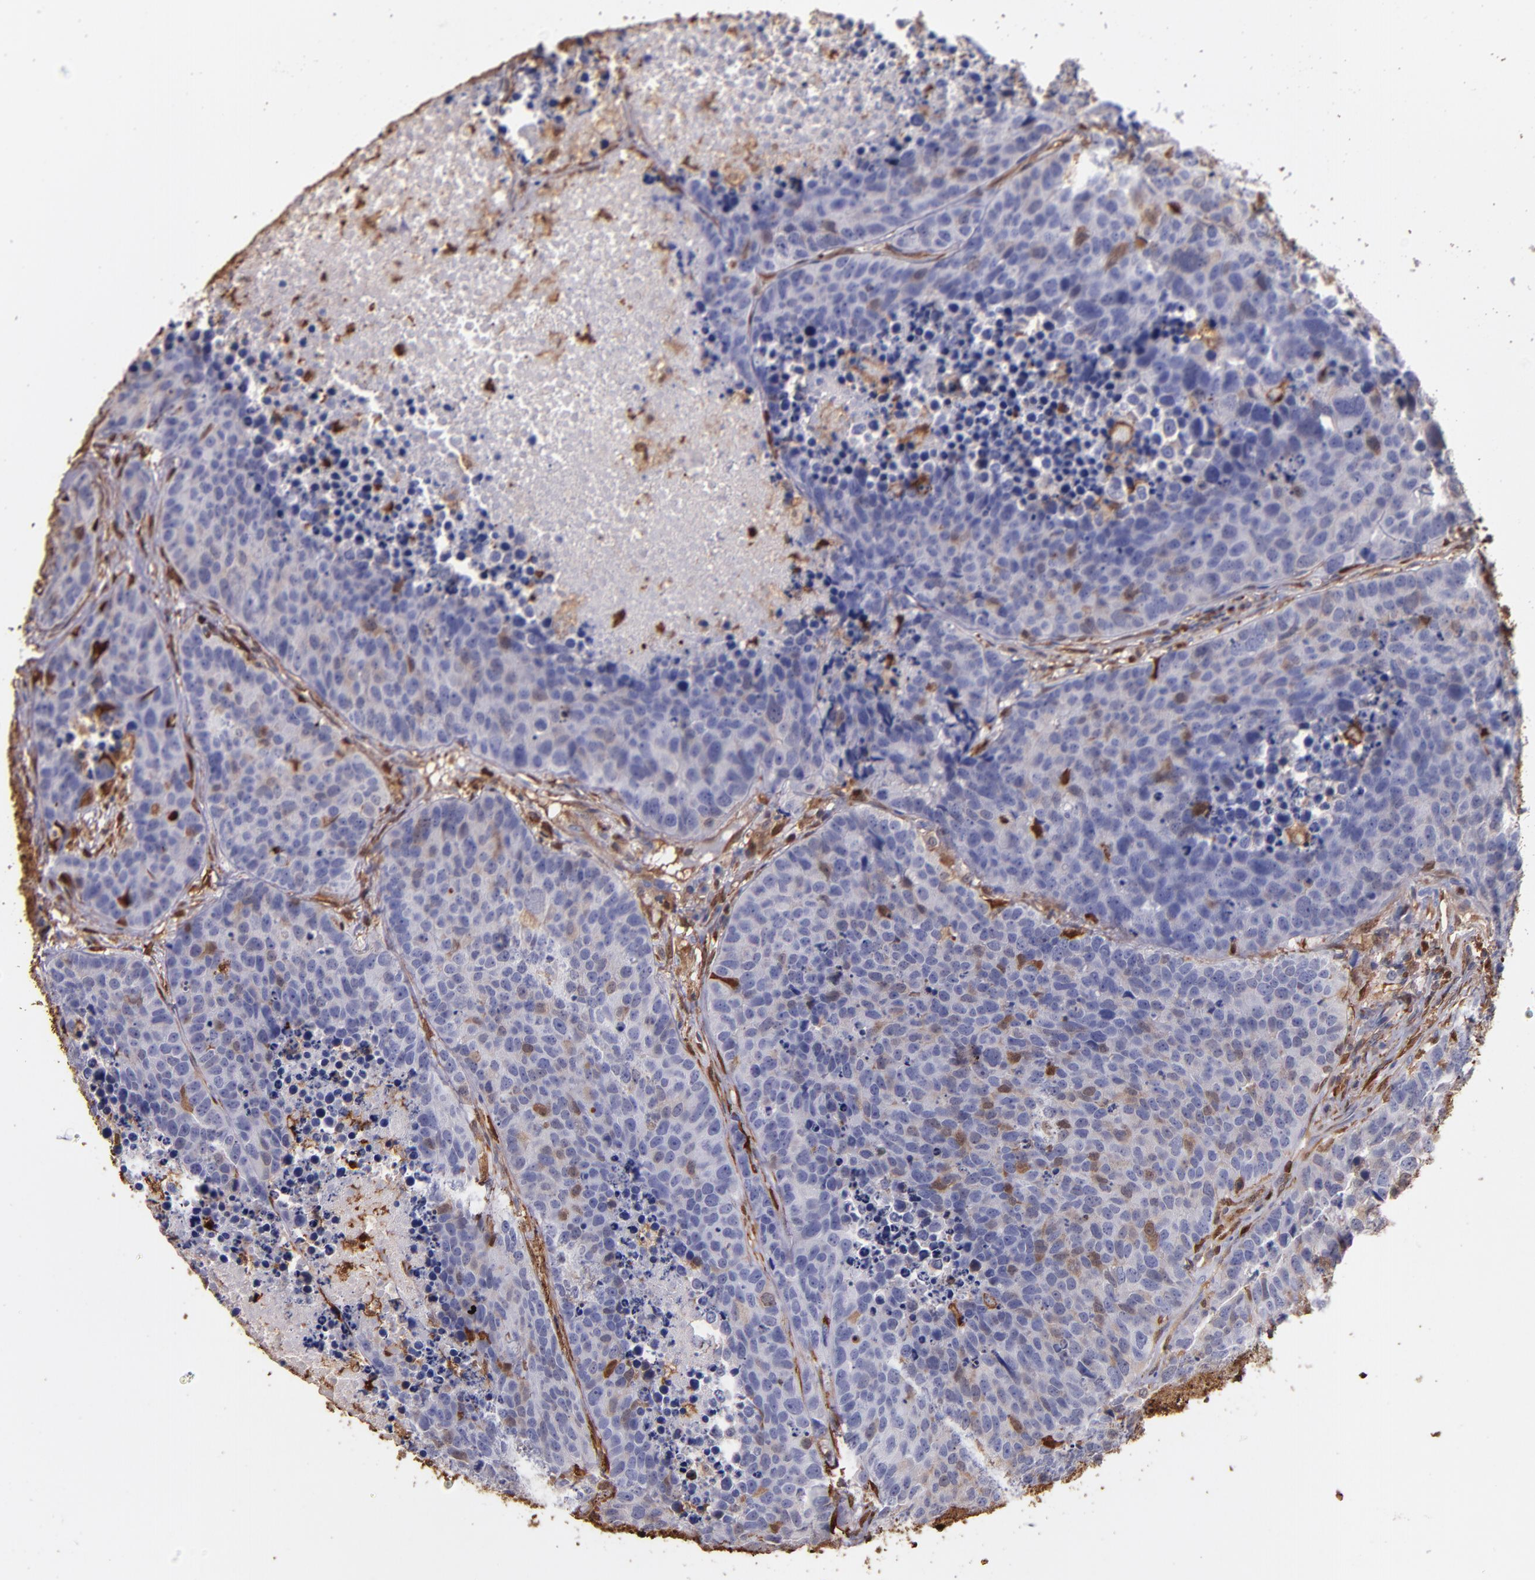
{"staining": {"intensity": "moderate", "quantity": "<25%", "location": "cytoplasmic/membranous"}, "tissue": "carcinoid", "cell_type": "Tumor cells", "image_type": "cancer", "snomed": [{"axis": "morphology", "description": "Carcinoid, malignant, NOS"}, {"axis": "topography", "description": "Lung"}], "caption": "Immunohistochemistry (IHC) (DAB) staining of human carcinoid reveals moderate cytoplasmic/membranous protein positivity in approximately <25% of tumor cells.", "gene": "S100A6", "patient": {"sex": "male", "age": 60}}